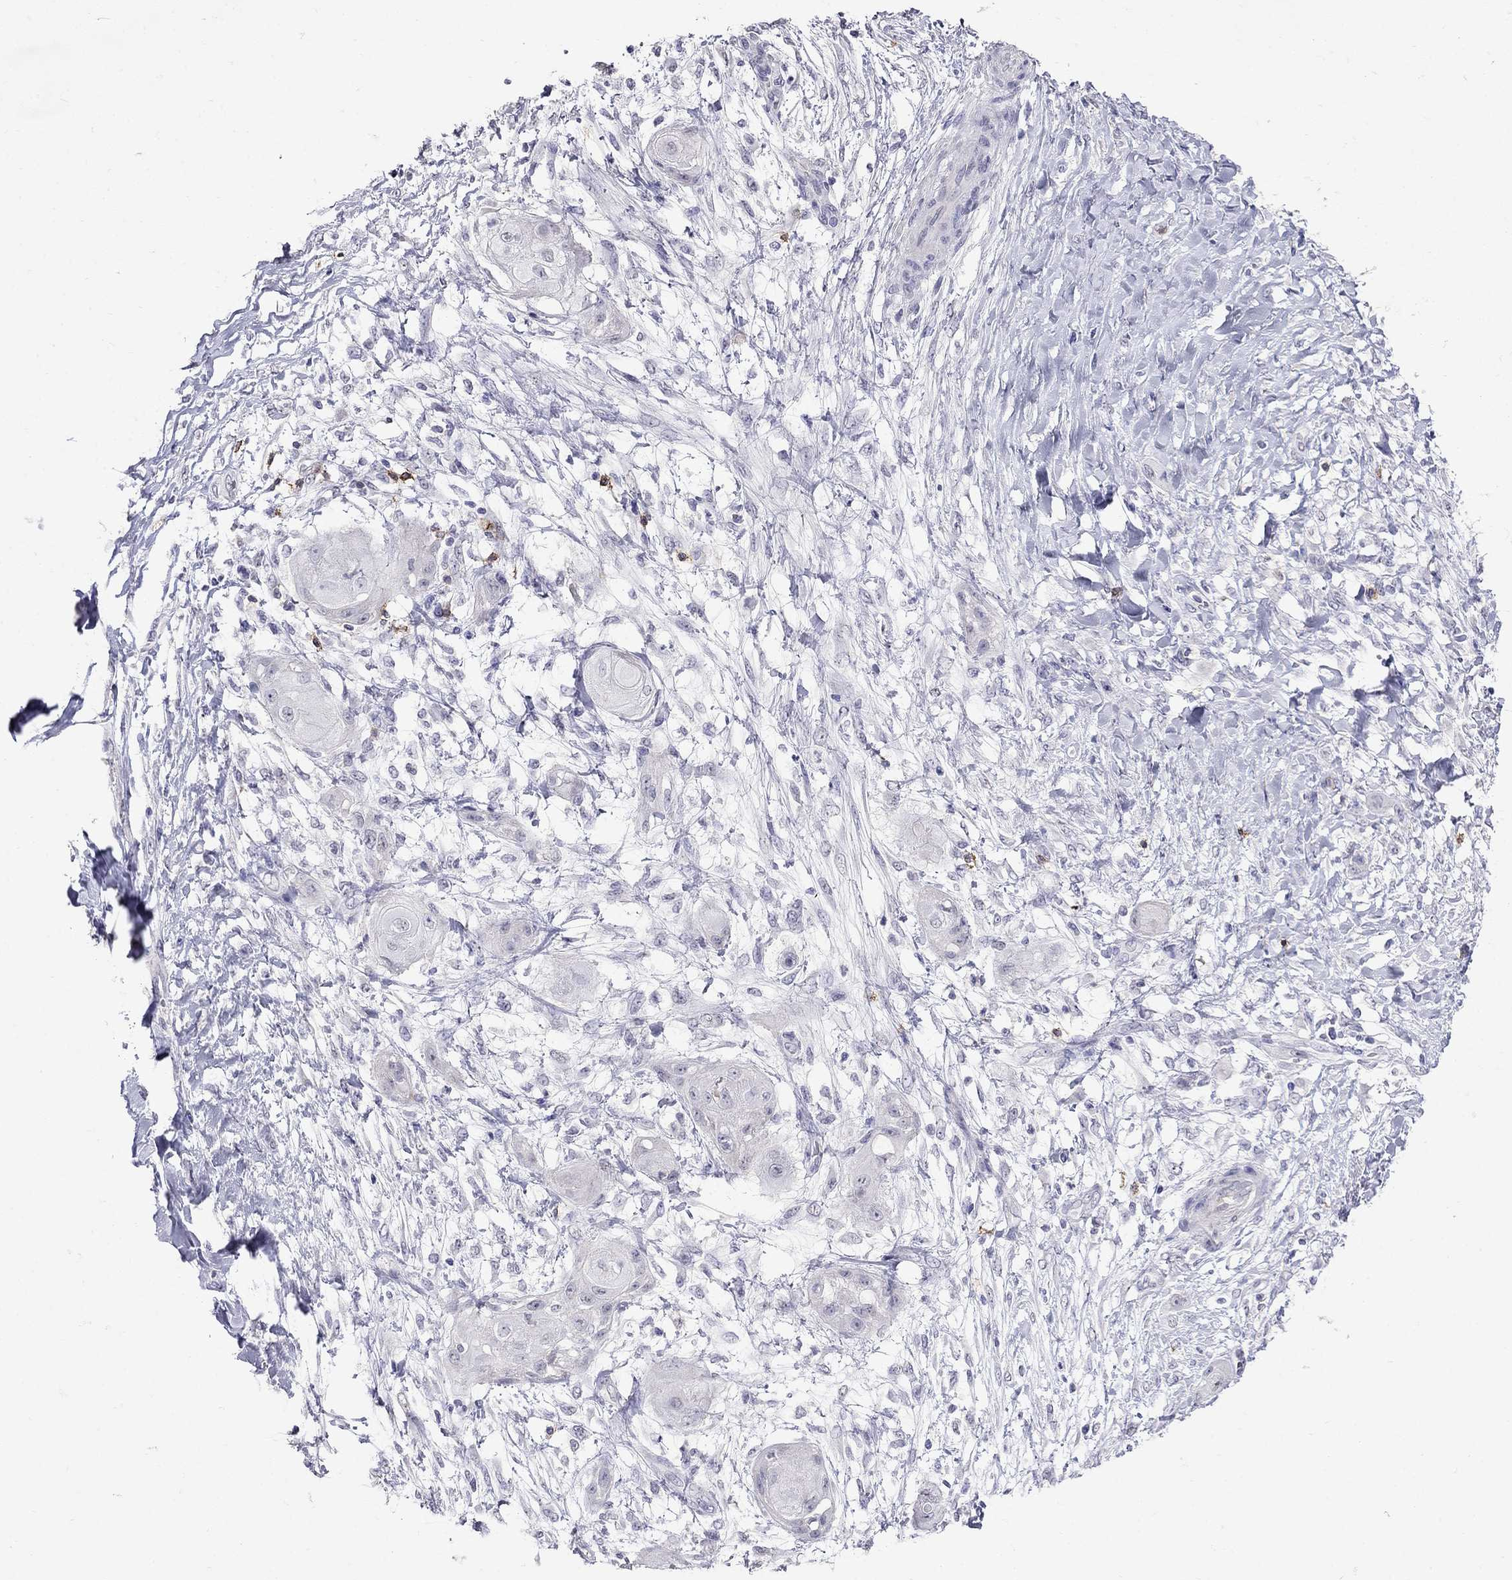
{"staining": {"intensity": "negative", "quantity": "none", "location": "none"}, "tissue": "skin cancer", "cell_type": "Tumor cells", "image_type": "cancer", "snomed": [{"axis": "morphology", "description": "Squamous cell carcinoma, NOS"}, {"axis": "topography", "description": "Skin"}], "caption": "Tumor cells show no significant protein positivity in skin cancer (squamous cell carcinoma).", "gene": "CD8B", "patient": {"sex": "male", "age": 62}}